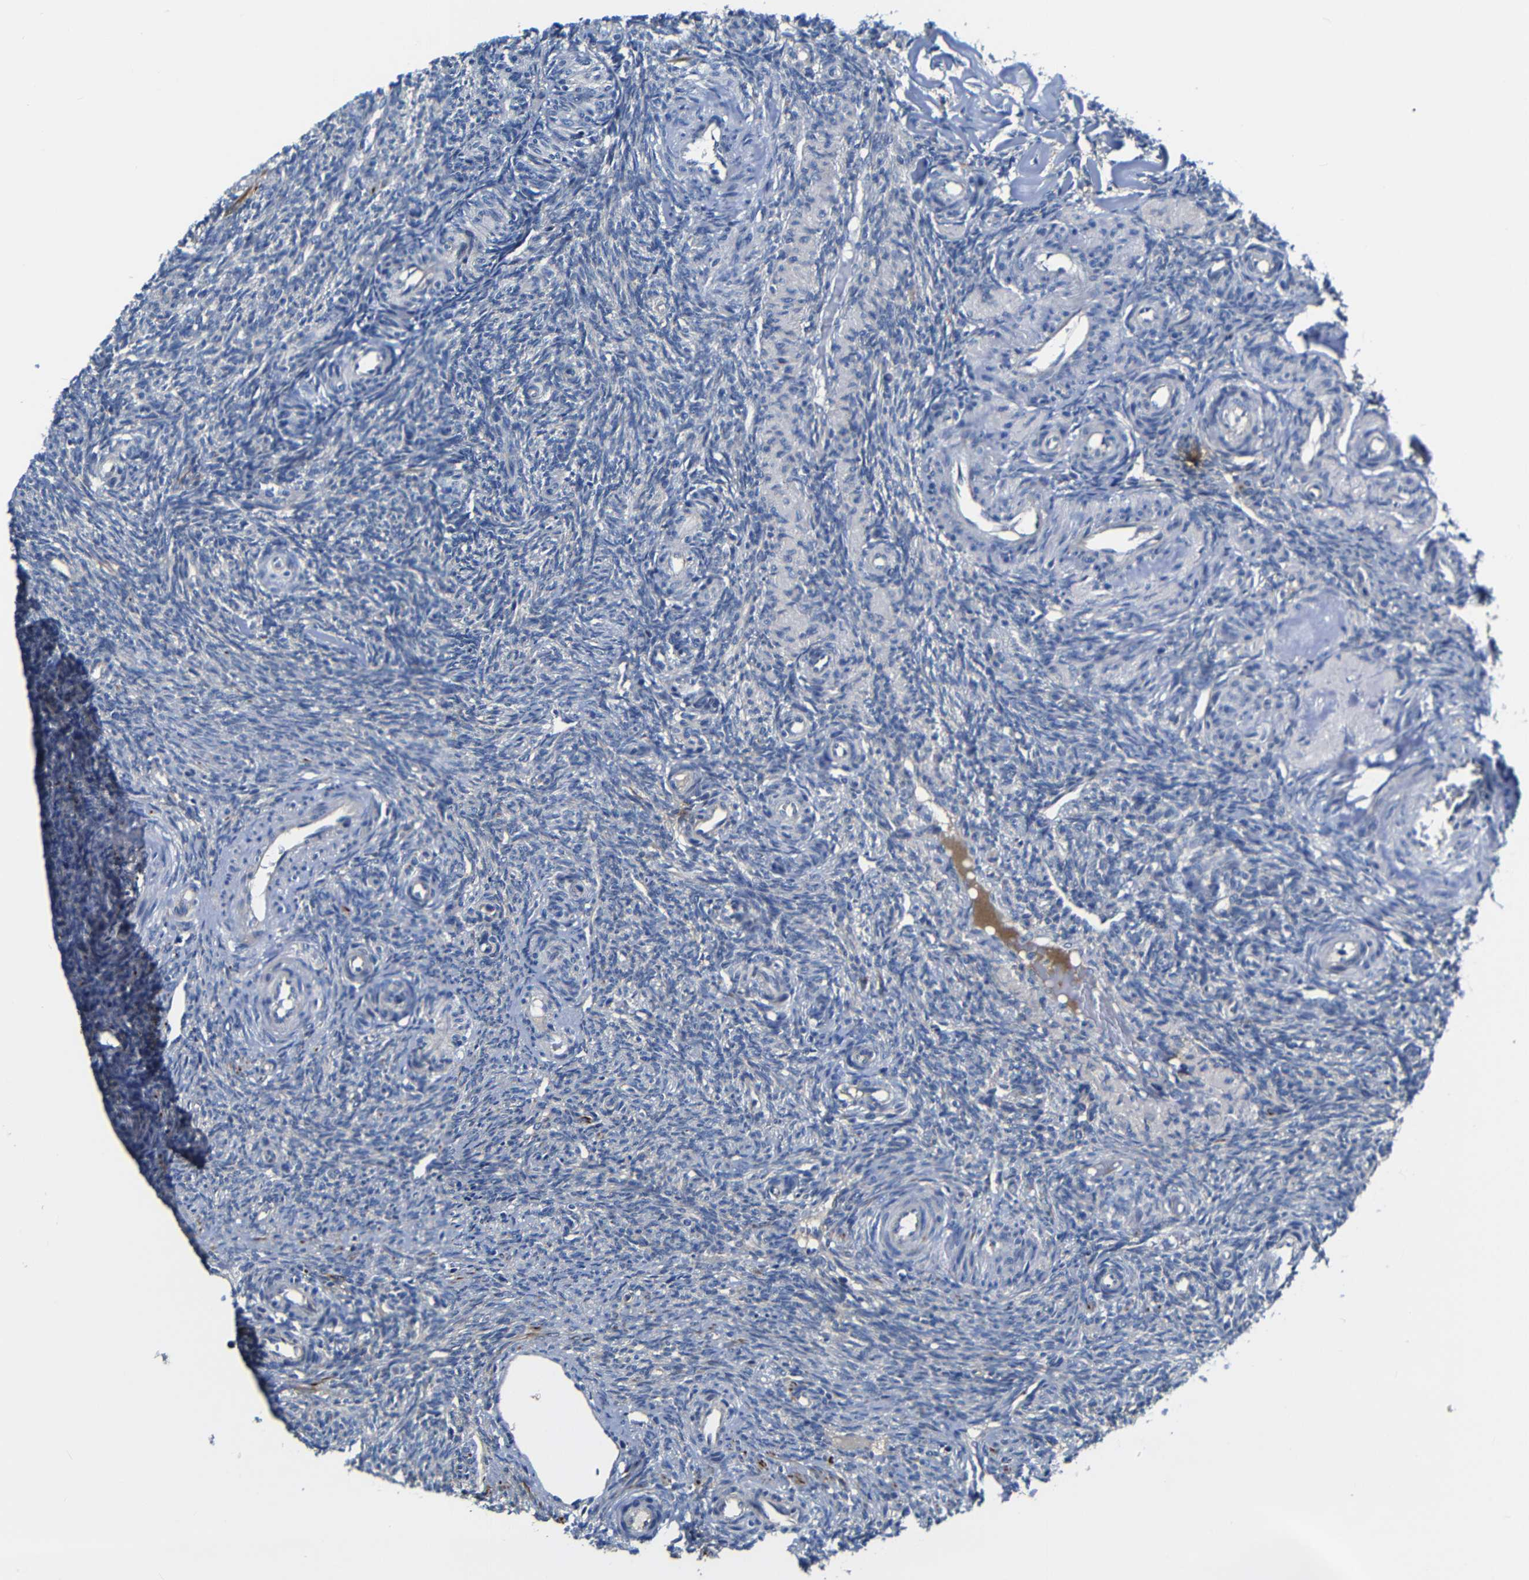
{"staining": {"intensity": "negative", "quantity": "none", "location": "none"}, "tissue": "ovary", "cell_type": "Follicle cells", "image_type": "normal", "snomed": [{"axis": "morphology", "description": "Normal tissue, NOS"}, {"axis": "topography", "description": "Ovary"}], "caption": "Immunohistochemistry of unremarkable ovary displays no expression in follicle cells.", "gene": "AFDN", "patient": {"sex": "female", "age": 41}}